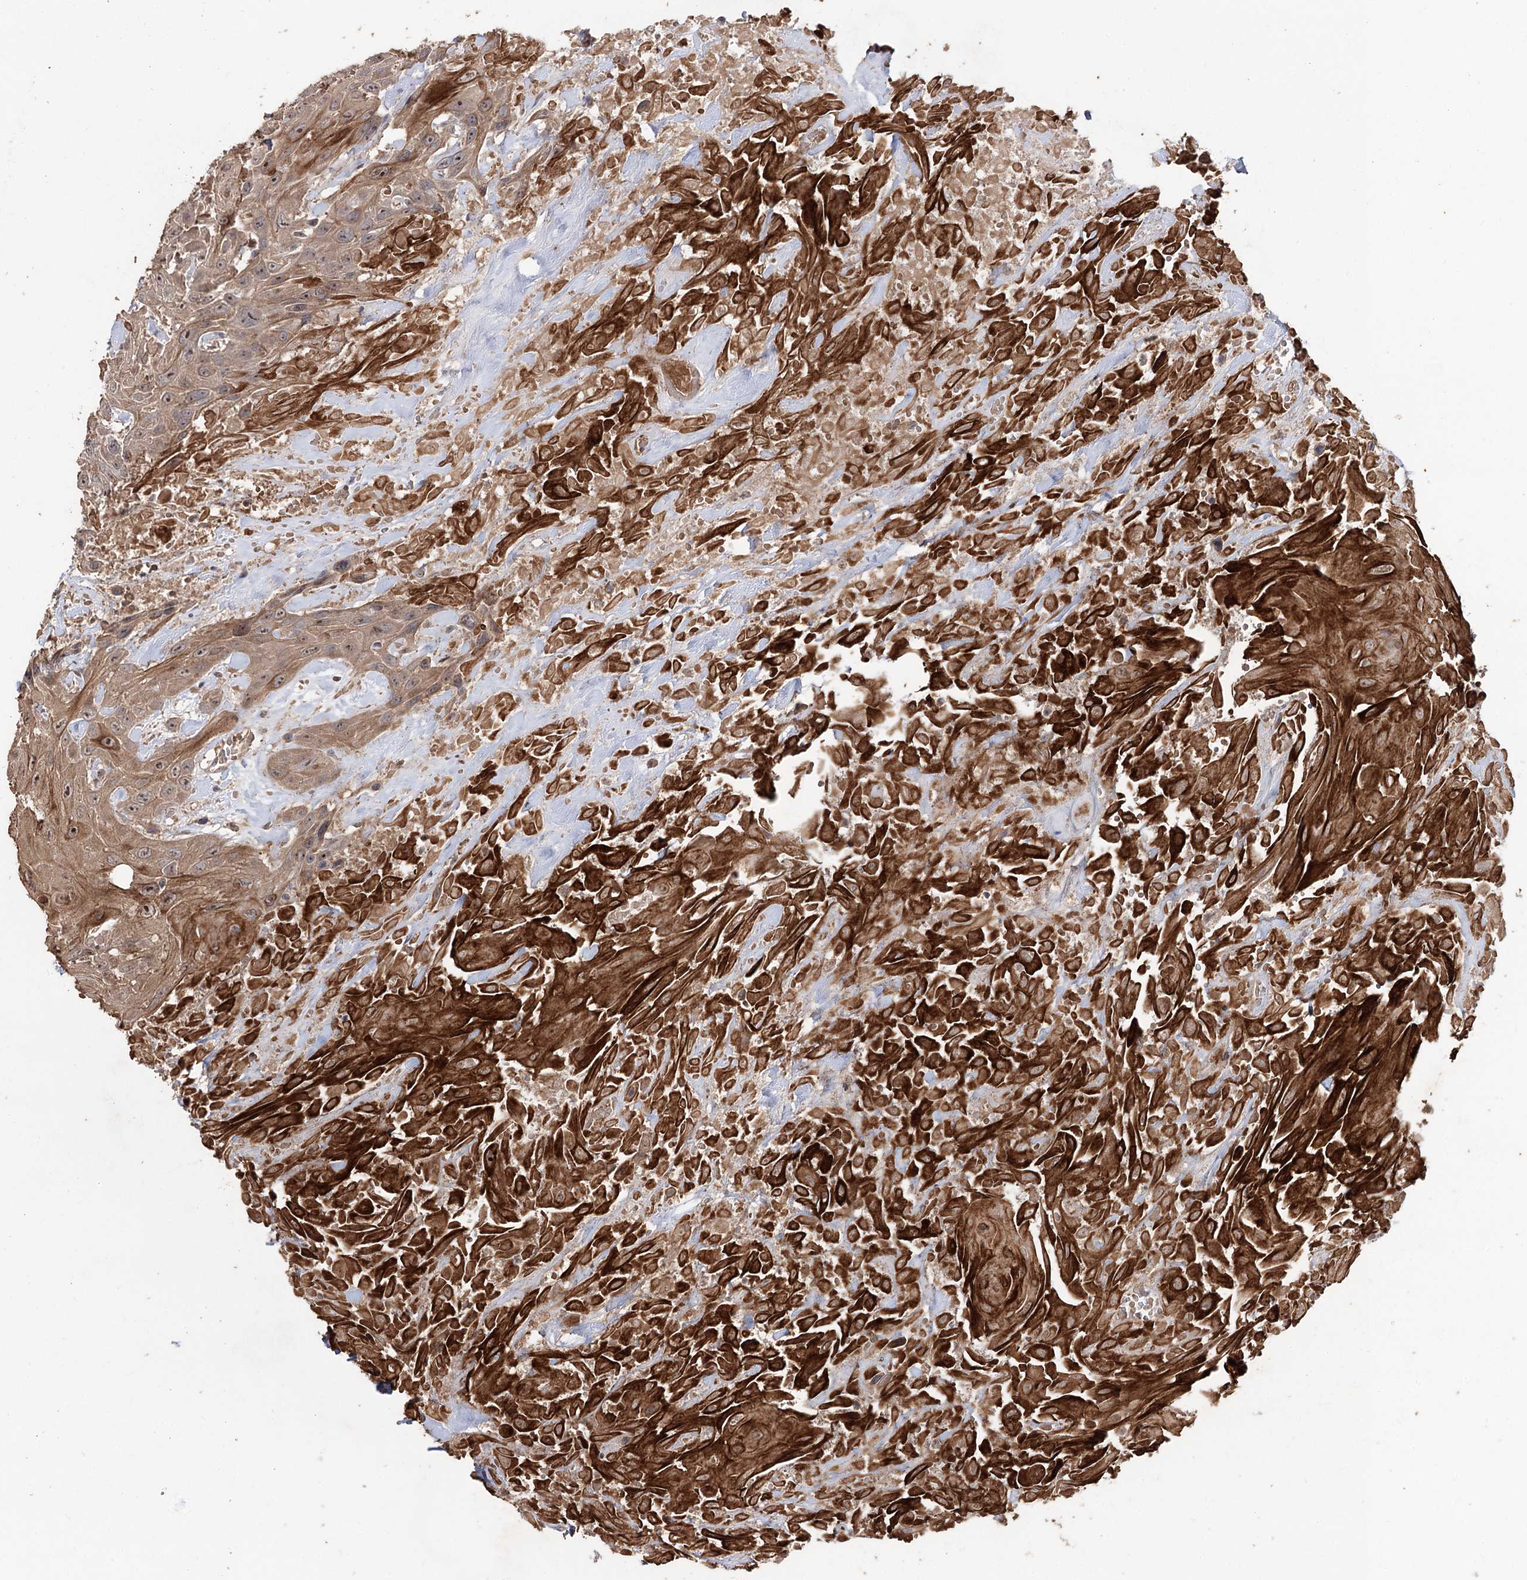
{"staining": {"intensity": "moderate", "quantity": ">75%", "location": "cytoplasmic/membranous,nuclear"}, "tissue": "head and neck cancer", "cell_type": "Tumor cells", "image_type": "cancer", "snomed": [{"axis": "morphology", "description": "Squamous cell carcinoma, NOS"}, {"axis": "topography", "description": "Head-Neck"}], "caption": "Moderate cytoplasmic/membranous and nuclear expression is appreciated in approximately >75% of tumor cells in head and neck cancer (squamous cell carcinoma).", "gene": "FAM53B", "patient": {"sex": "male", "age": 81}}